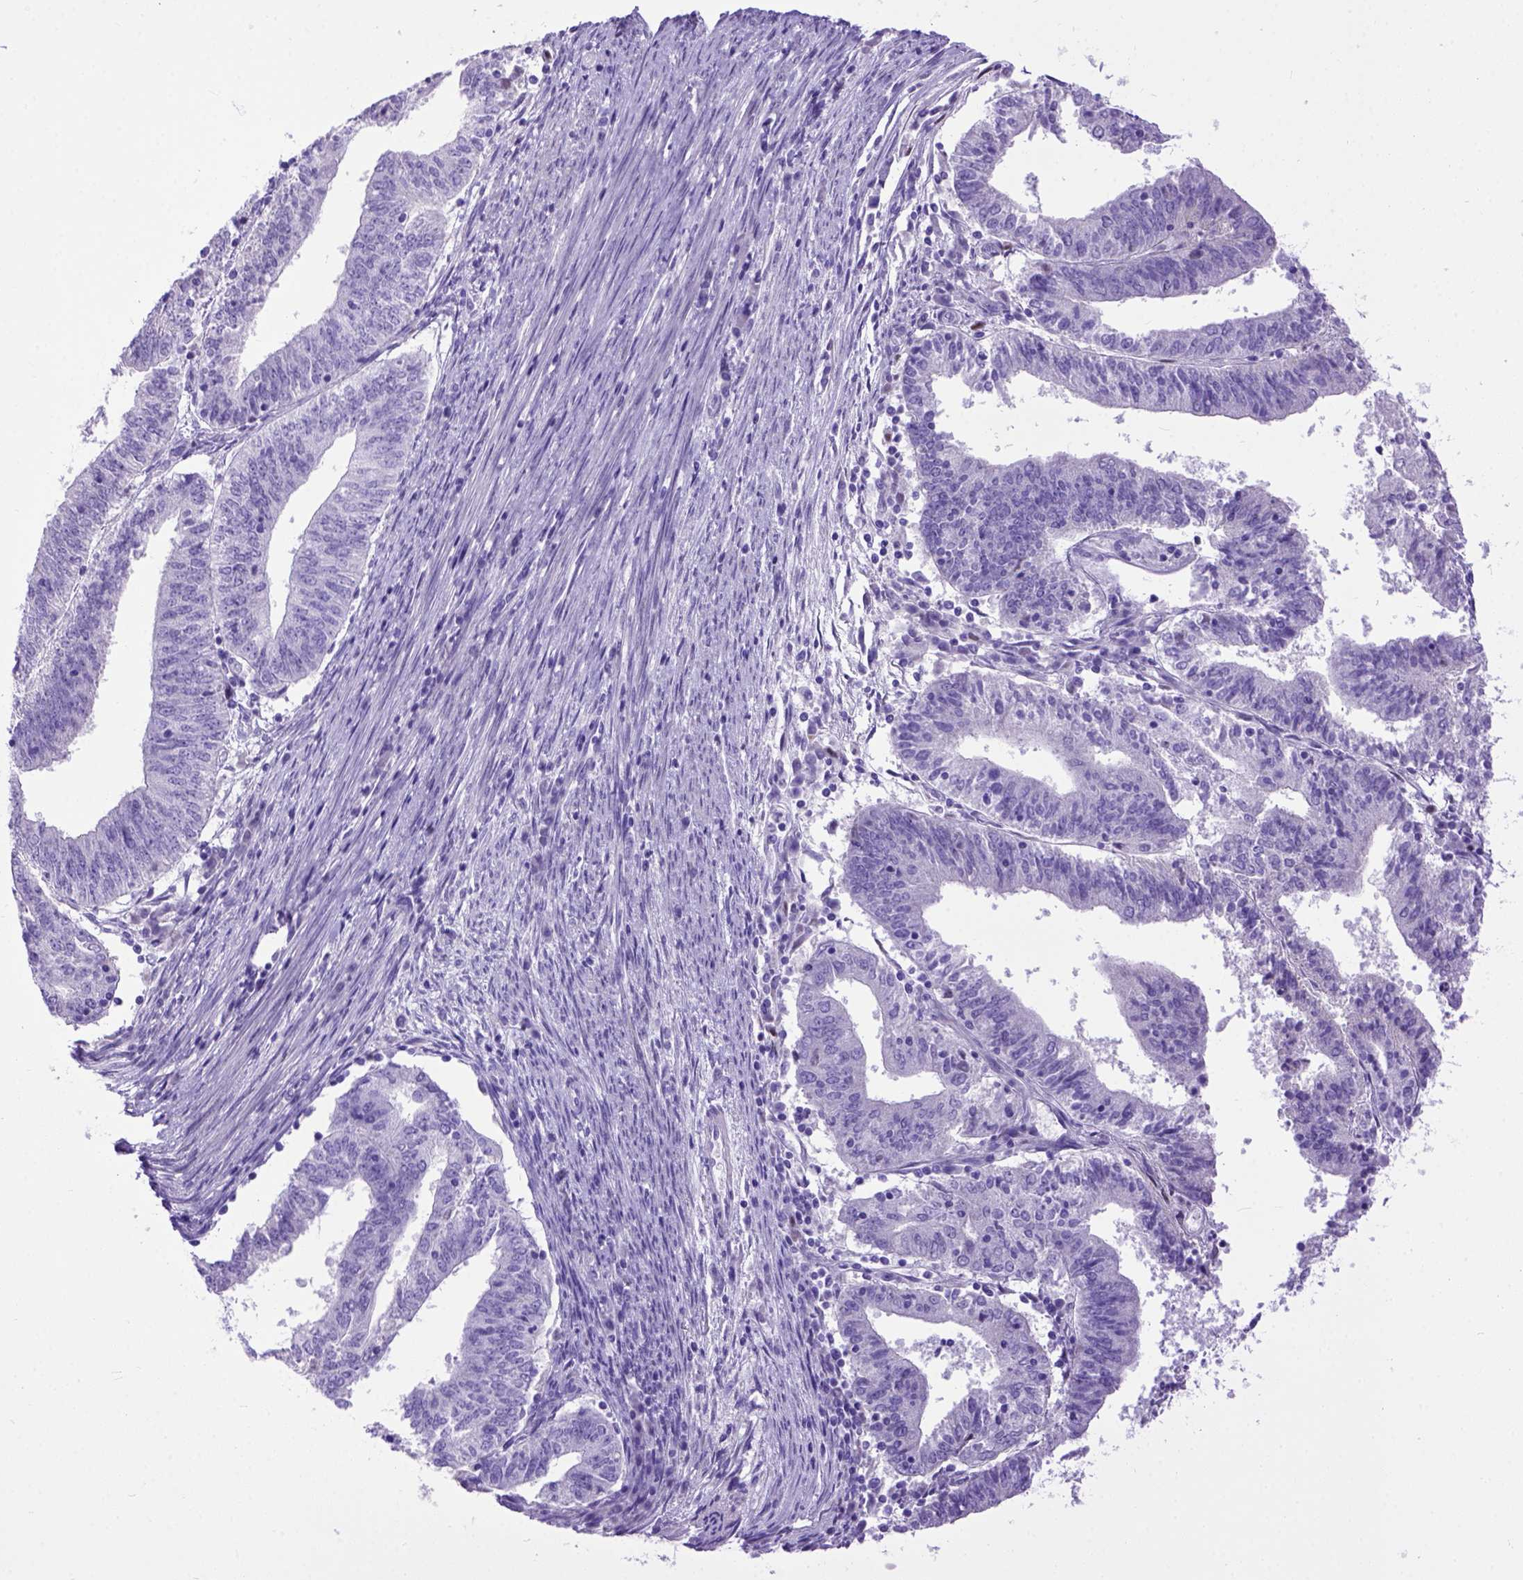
{"staining": {"intensity": "negative", "quantity": "none", "location": "none"}, "tissue": "endometrial cancer", "cell_type": "Tumor cells", "image_type": "cancer", "snomed": [{"axis": "morphology", "description": "Adenocarcinoma, NOS"}, {"axis": "topography", "description": "Endometrium"}], "caption": "Adenocarcinoma (endometrial) was stained to show a protein in brown. There is no significant positivity in tumor cells.", "gene": "CRB1", "patient": {"sex": "female", "age": 82}}